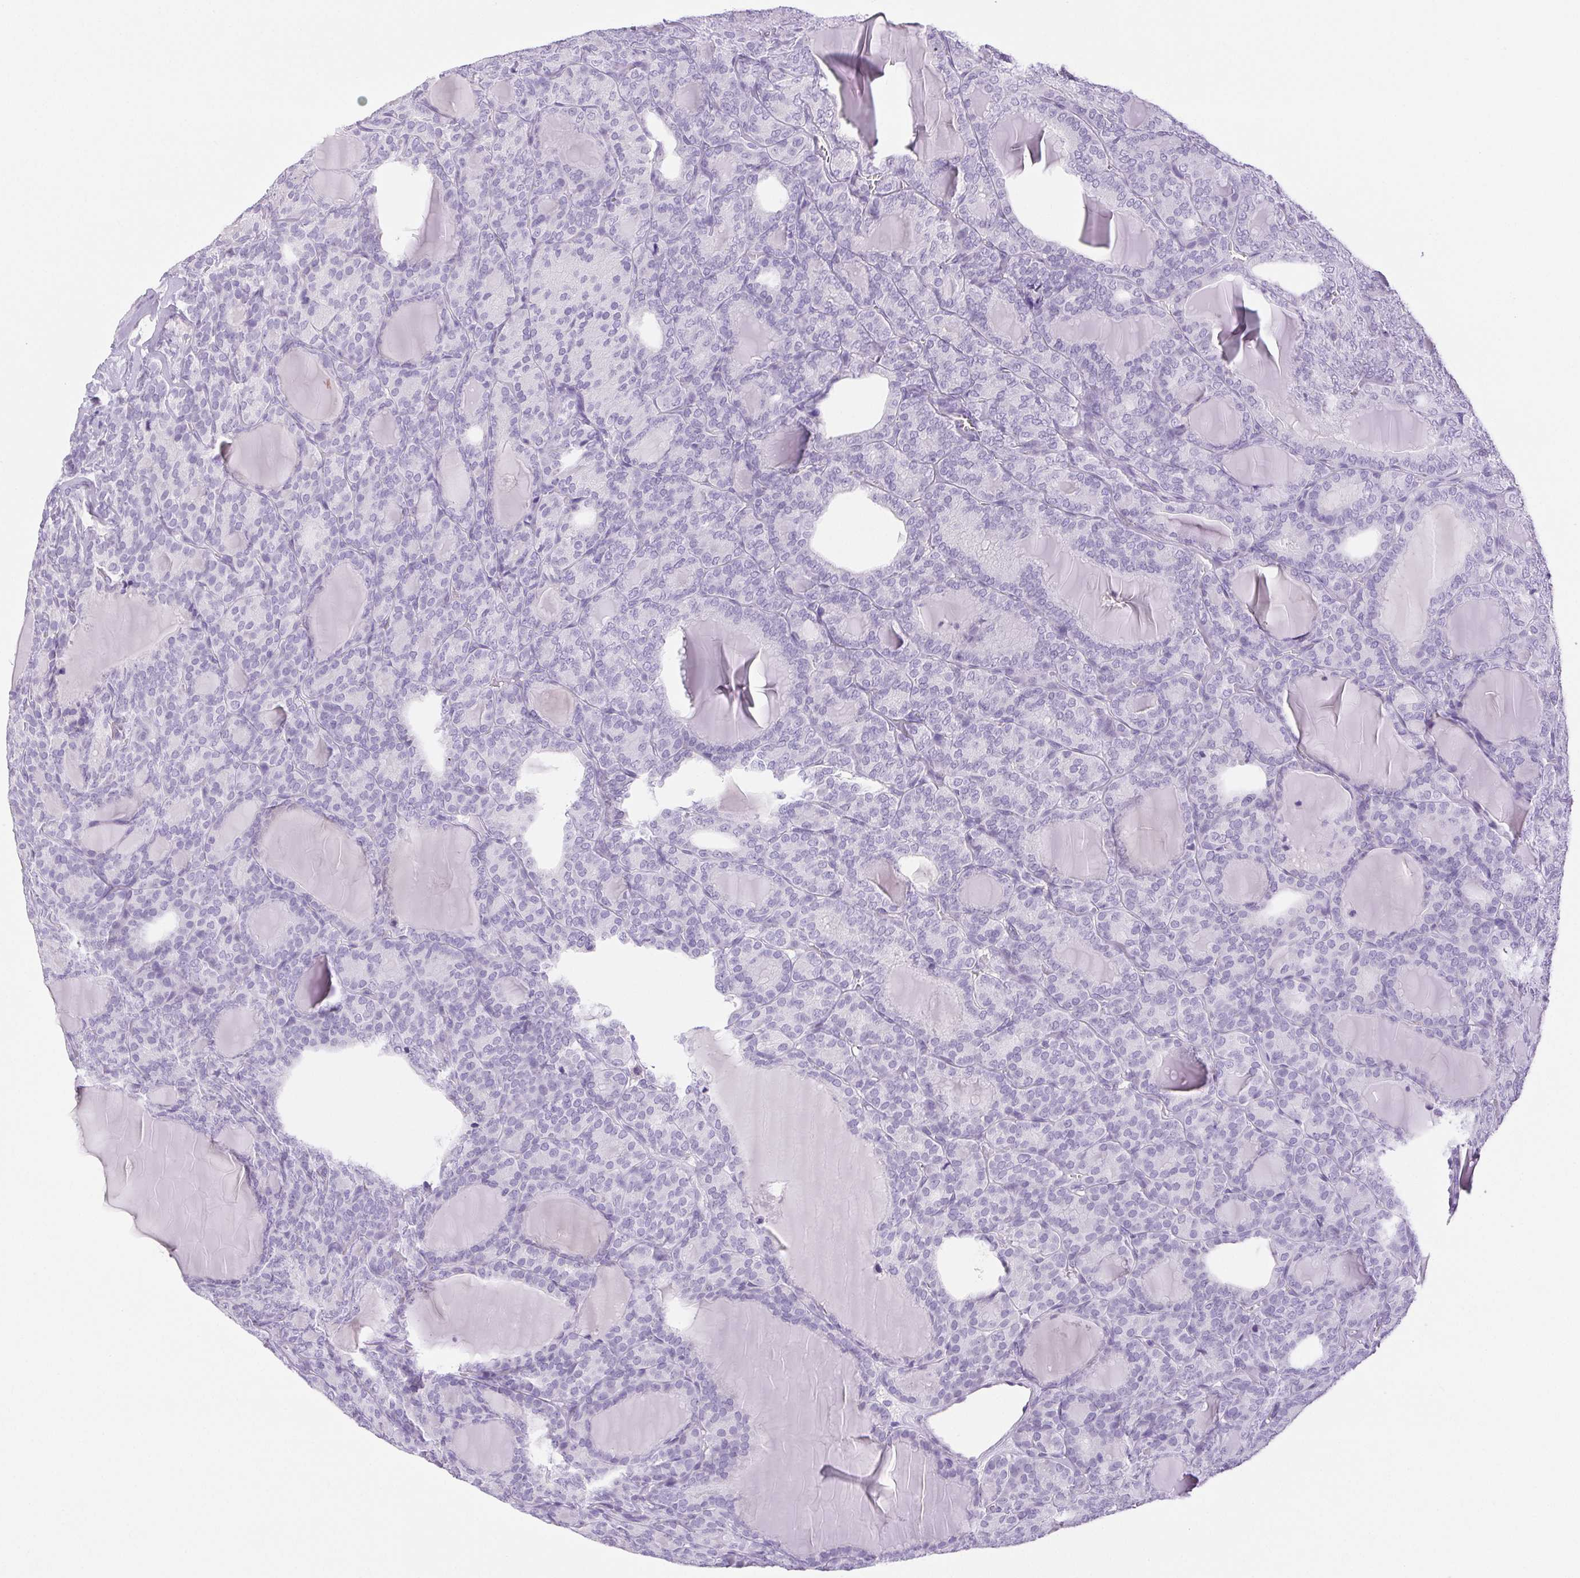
{"staining": {"intensity": "negative", "quantity": "none", "location": "none"}, "tissue": "thyroid cancer", "cell_type": "Tumor cells", "image_type": "cancer", "snomed": [{"axis": "morphology", "description": "Follicular adenoma carcinoma, NOS"}, {"axis": "topography", "description": "Thyroid gland"}], "caption": "Protein analysis of thyroid cancer (follicular adenoma carcinoma) exhibits no significant positivity in tumor cells.", "gene": "PAPPA2", "patient": {"sex": "male", "age": 74}}